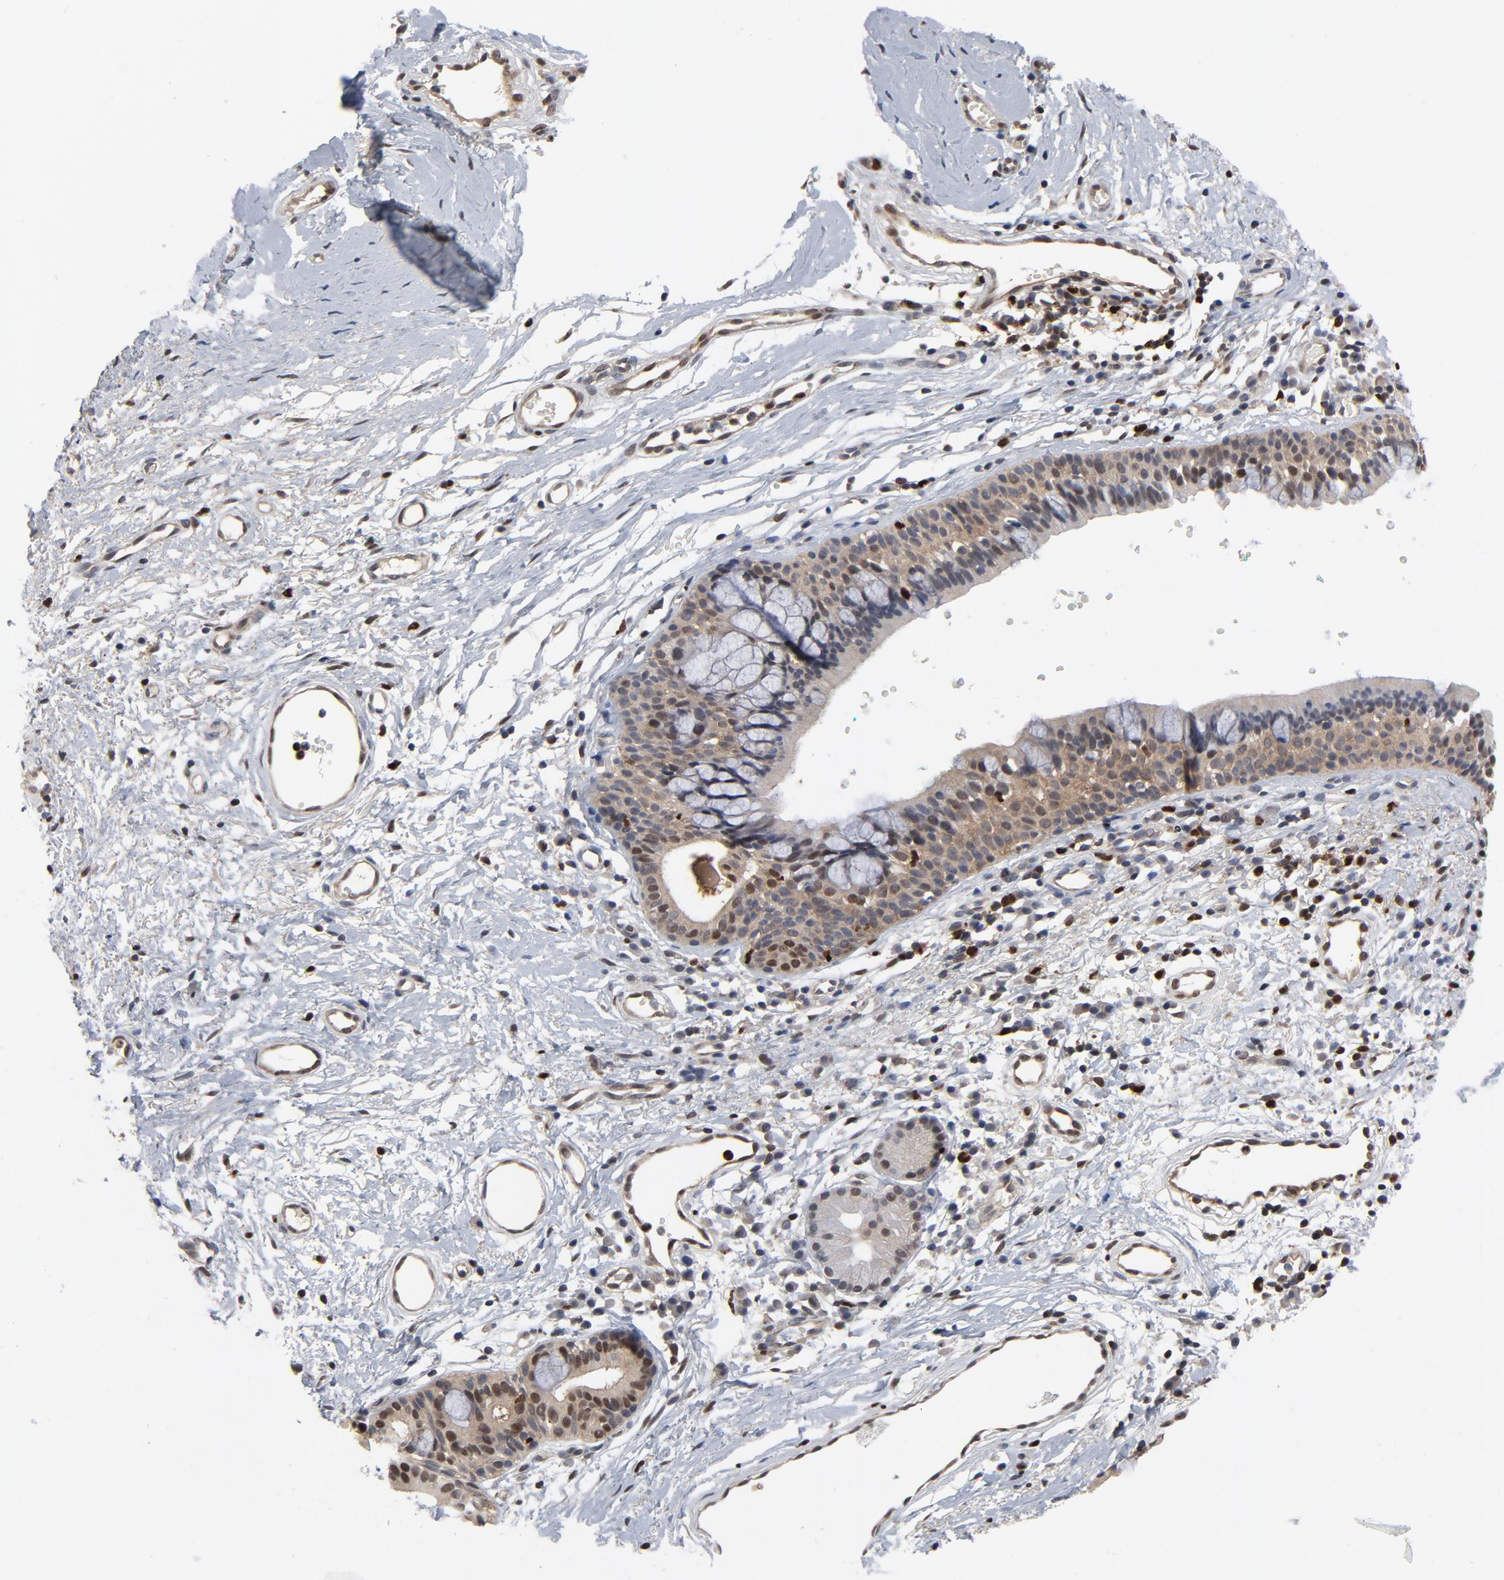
{"staining": {"intensity": "moderate", "quantity": ">75%", "location": "cytoplasmic/membranous,nuclear"}, "tissue": "nasopharynx", "cell_type": "Respiratory epithelial cells", "image_type": "normal", "snomed": [{"axis": "morphology", "description": "Normal tissue, NOS"}, {"axis": "morphology", "description": "Basal cell carcinoma"}, {"axis": "topography", "description": "Cartilage tissue"}, {"axis": "topography", "description": "Nasopharynx"}, {"axis": "topography", "description": "Oral tissue"}], "caption": "About >75% of respiratory epithelial cells in unremarkable human nasopharynx demonstrate moderate cytoplasmic/membranous,nuclear protein expression as visualized by brown immunohistochemical staining.", "gene": "NFKB1", "patient": {"sex": "female", "age": 77}}